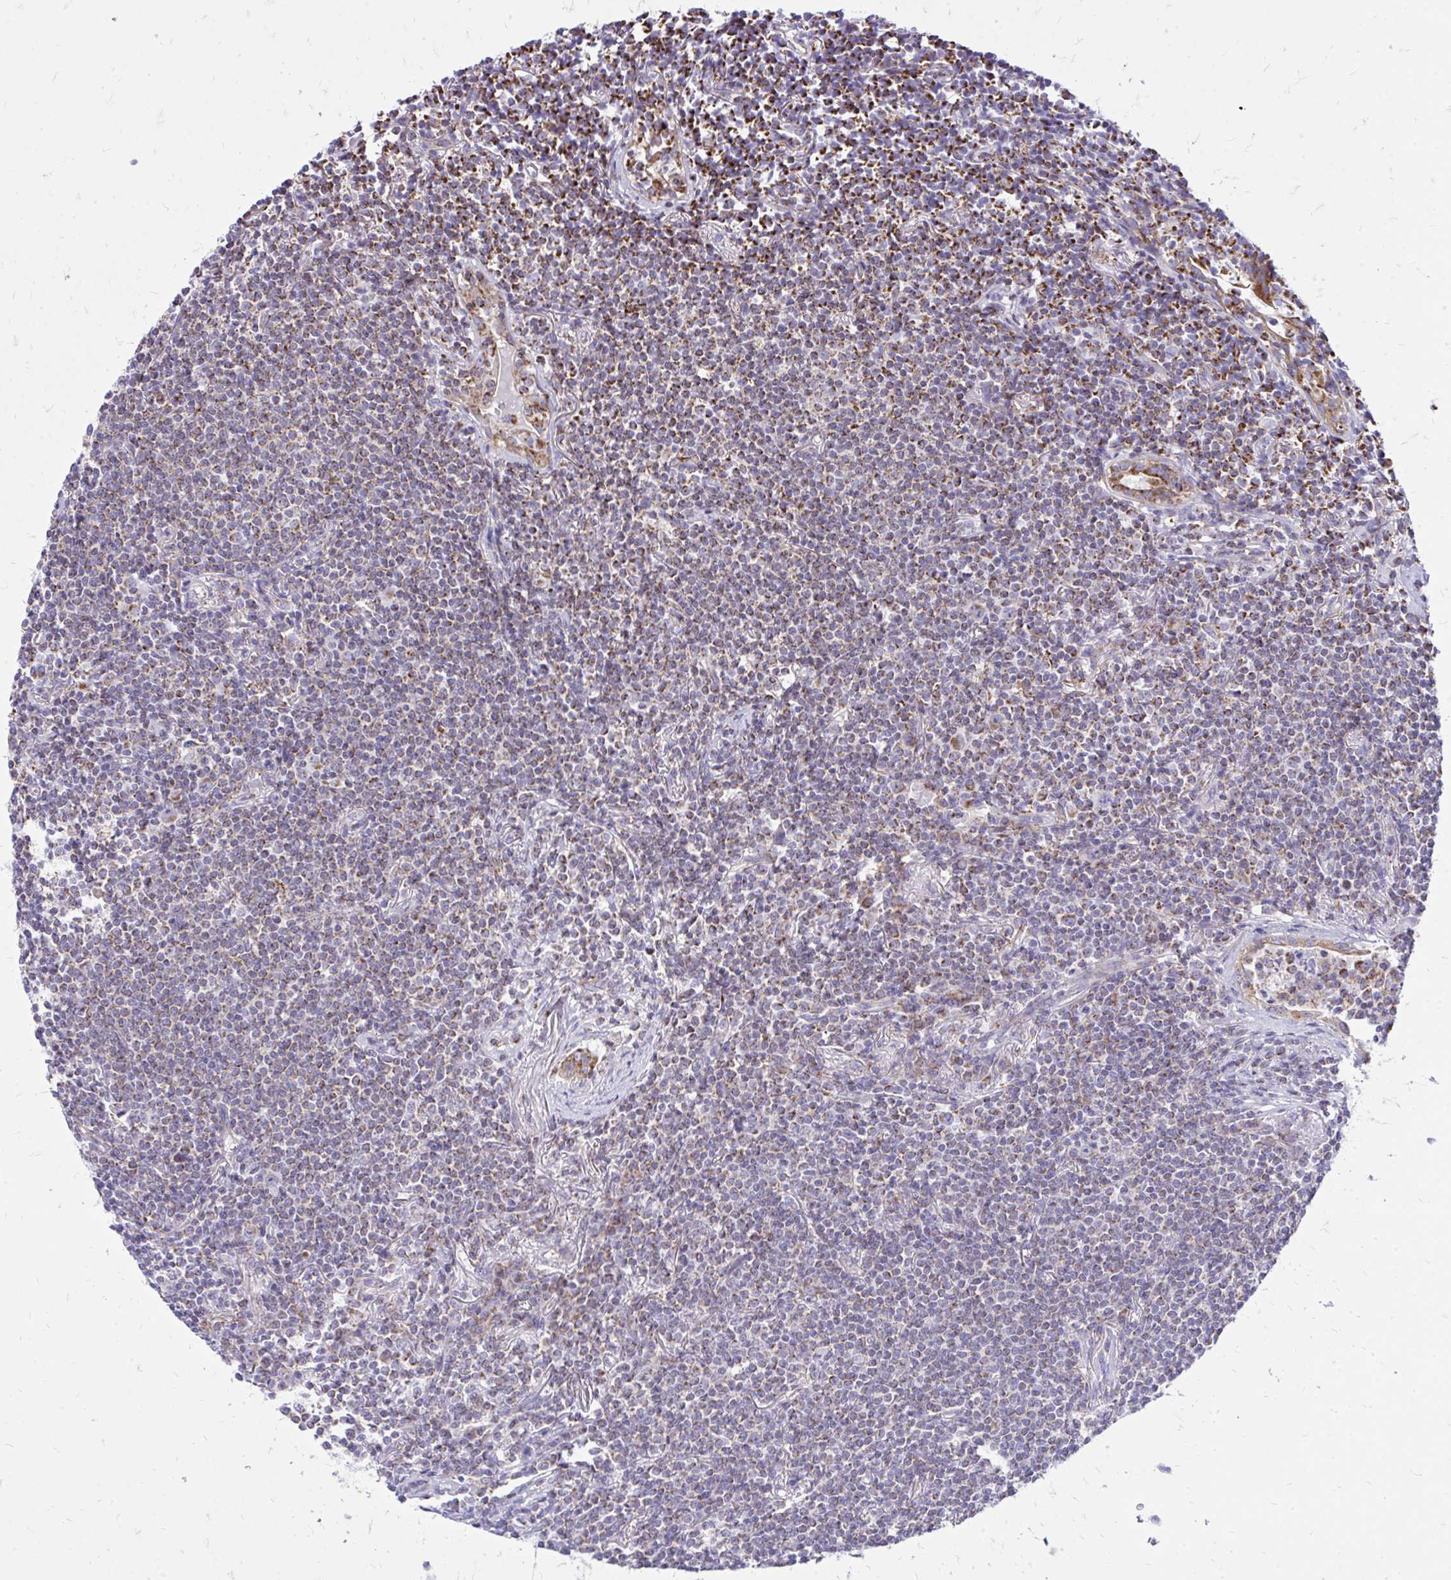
{"staining": {"intensity": "moderate", "quantity": "<25%", "location": "cytoplasmic/membranous"}, "tissue": "lymphoma", "cell_type": "Tumor cells", "image_type": "cancer", "snomed": [{"axis": "morphology", "description": "Malignant lymphoma, non-Hodgkin's type, Low grade"}, {"axis": "topography", "description": "Lung"}], "caption": "This image displays lymphoma stained with IHC to label a protein in brown. The cytoplasmic/membranous of tumor cells show moderate positivity for the protein. Nuclei are counter-stained blue.", "gene": "SPTBN2", "patient": {"sex": "female", "age": 71}}